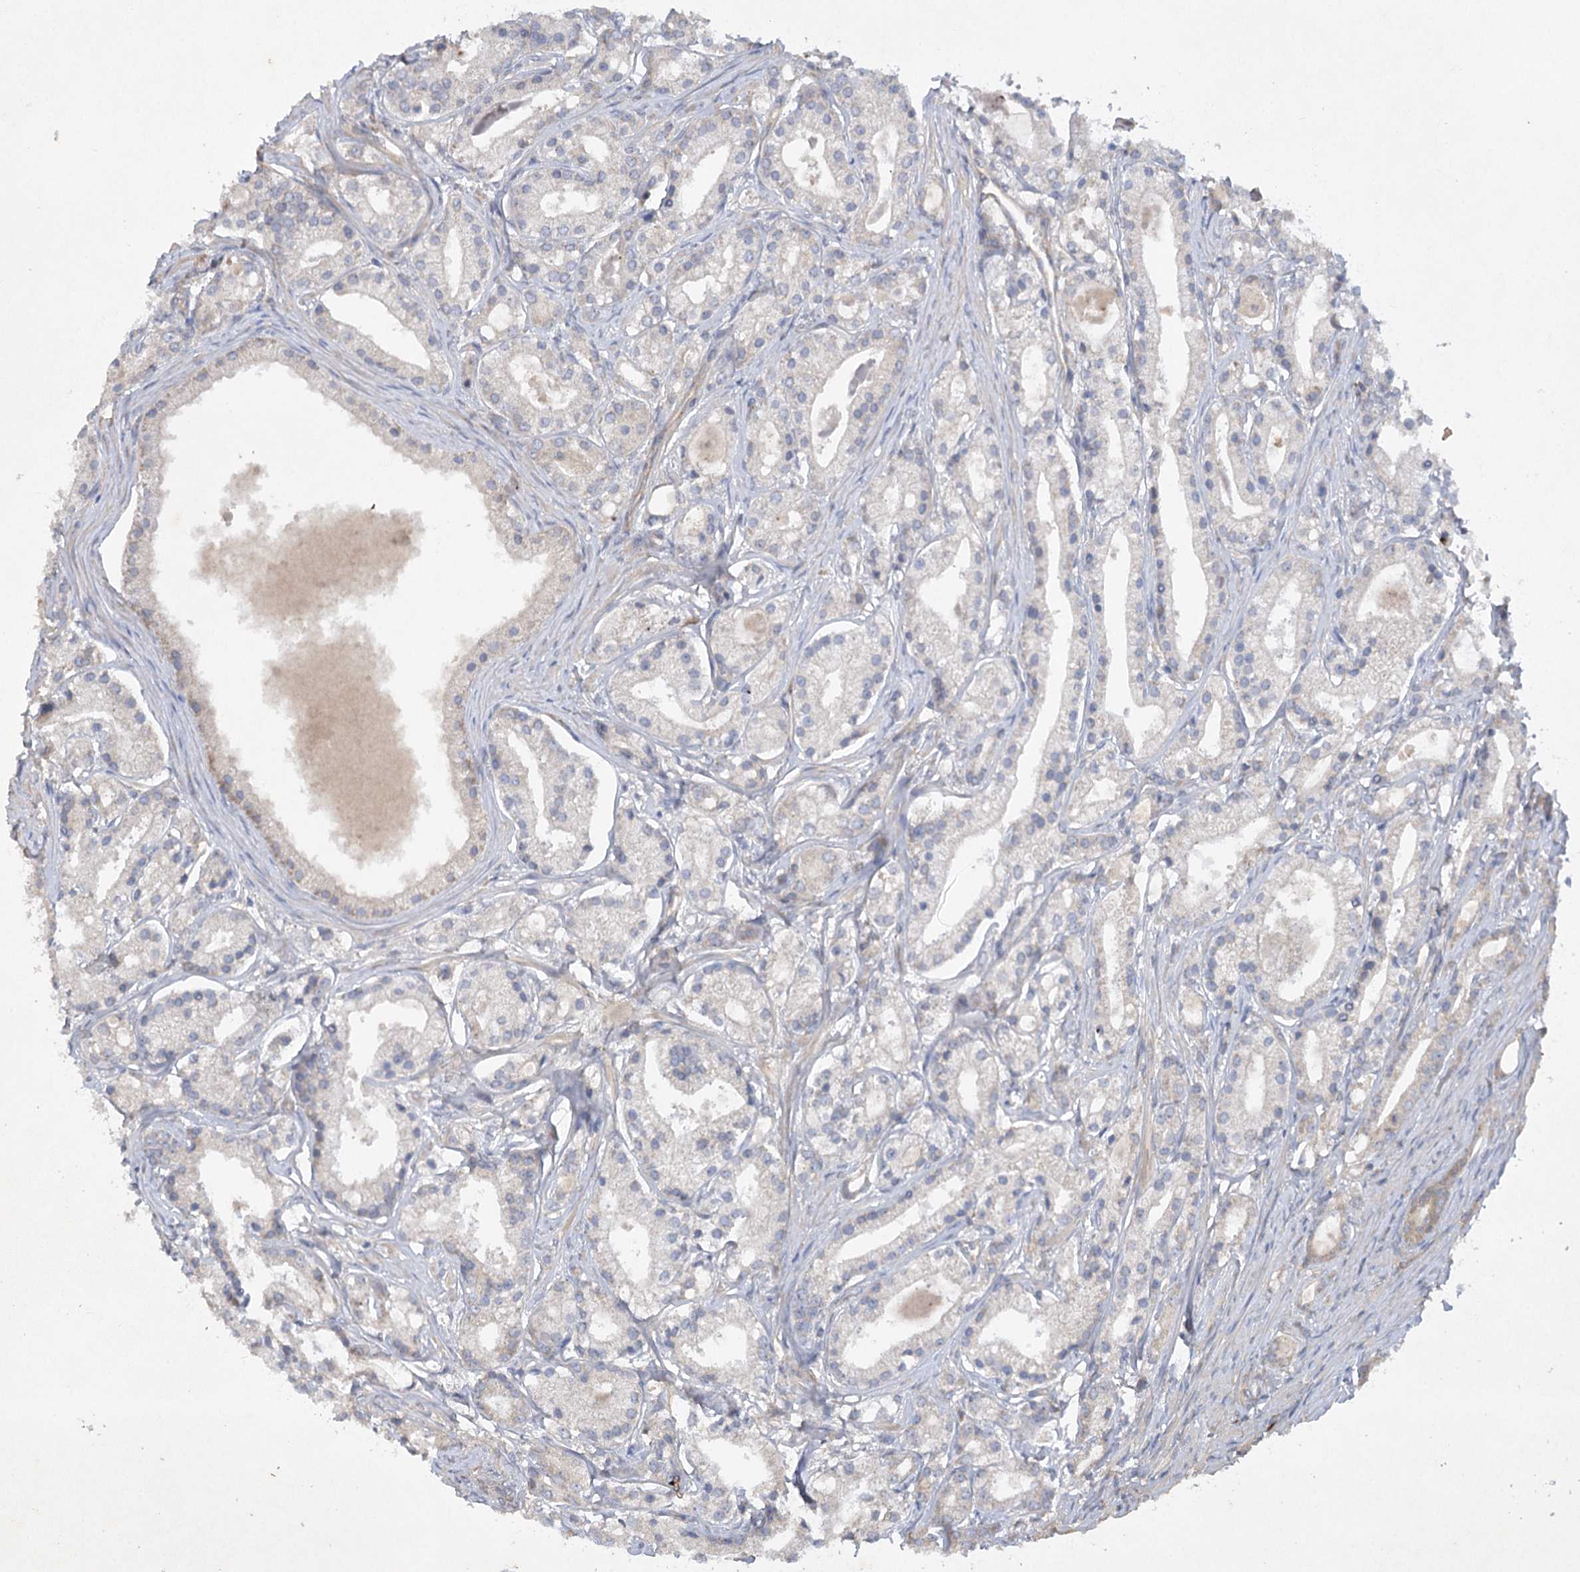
{"staining": {"intensity": "weak", "quantity": "25%-75%", "location": "cytoplasmic/membranous"}, "tissue": "prostate cancer", "cell_type": "Tumor cells", "image_type": "cancer", "snomed": [{"axis": "morphology", "description": "Adenocarcinoma, High grade"}, {"axis": "topography", "description": "Prostate"}], "caption": "Immunohistochemistry image of neoplastic tissue: prostate cancer (adenocarcinoma (high-grade)) stained using immunohistochemistry demonstrates low levels of weak protein expression localized specifically in the cytoplasmic/membranous of tumor cells, appearing as a cytoplasmic/membranous brown color.", "gene": "TRAF3IP1", "patient": {"sex": "male", "age": 59}}